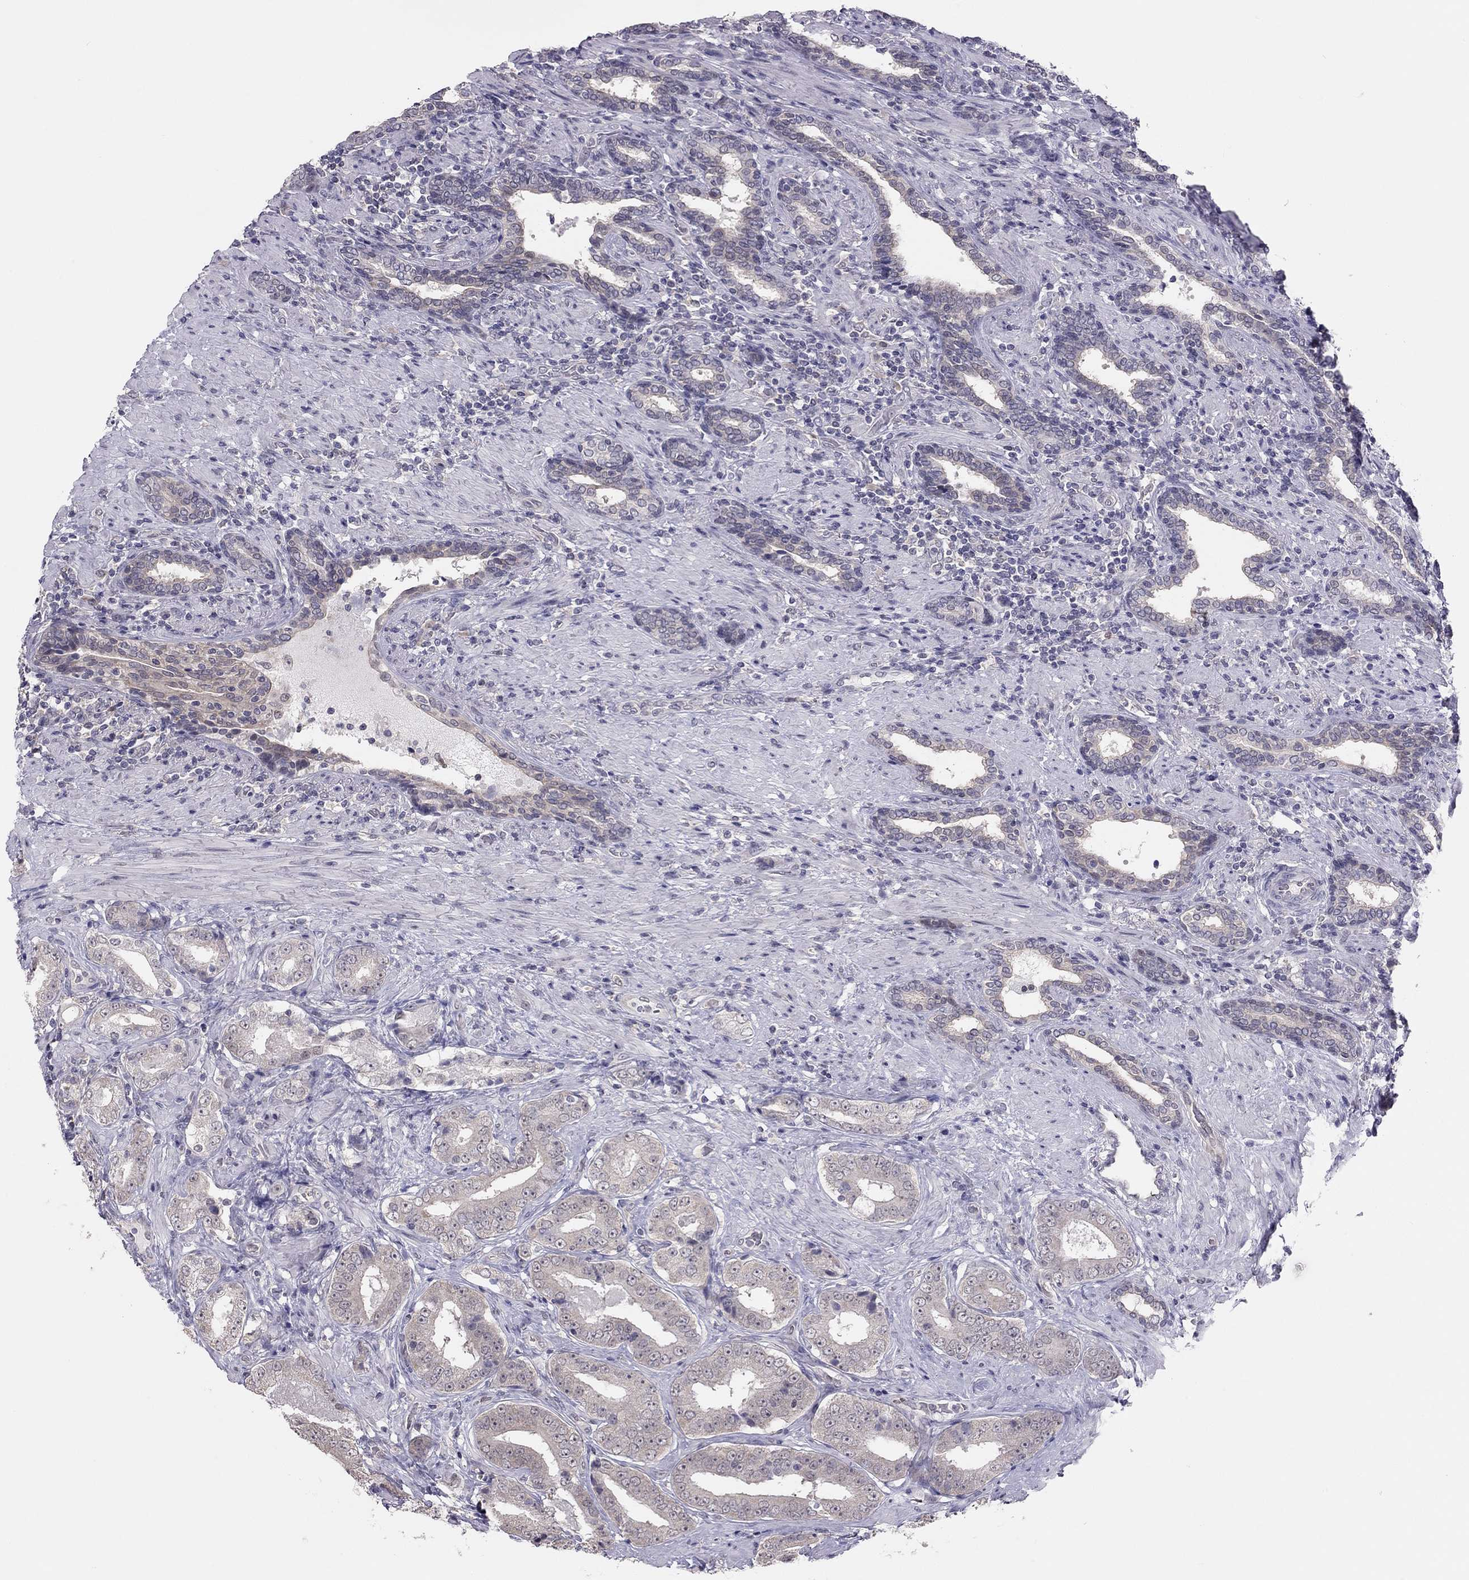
{"staining": {"intensity": "negative", "quantity": "none", "location": "none"}, "tissue": "prostate cancer", "cell_type": "Tumor cells", "image_type": "cancer", "snomed": [{"axis": "morphology", "description": "Adenocarcinoma, Low grade"}, {"axis": "topography", "description": "Prostate and seminal vesicle, NOS"}], "caption": "This histopathology image is of prostate low-grade adenocarcinoma stained with immunohistochemistry to label a protein in brown with the nuclei are counter-stained blue. There is no expression in tumor cells.", "gene": "HSF2BP", "patient": {"sex": "male", "age": 61}}